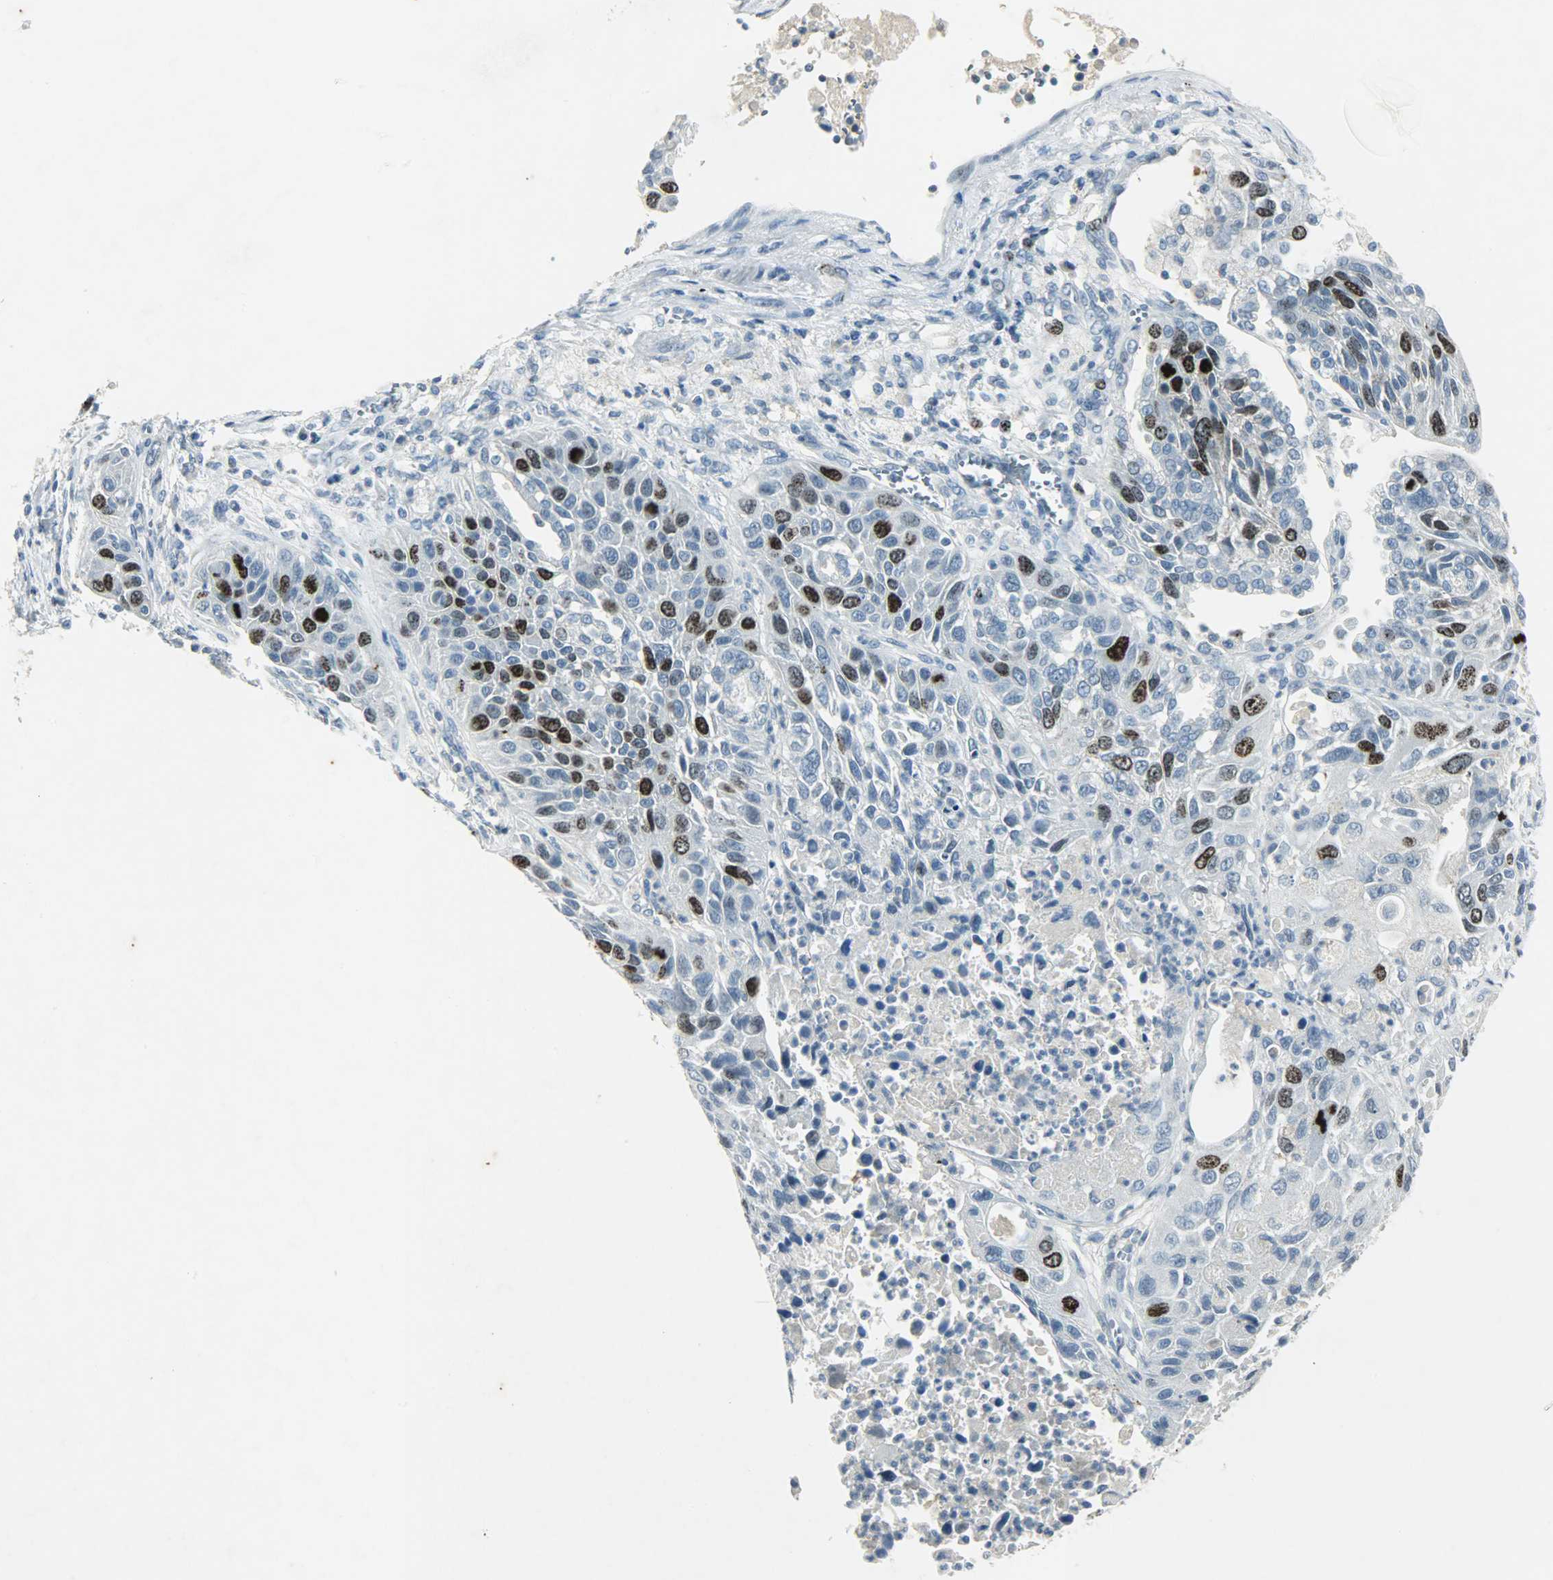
{"staining": {"intensity": "strong", "quantity": "25%-75%", "location": "nuclear"}, "tissue": "lung cancer", "cell_type": "Tumor cells", "image_type": "cancer", "snomed": [{"axis": "morphology", "description": "Squamous cell carcinoma, NOS"}, {"axis": "topography", "description": "Lung"}], "caption": "Brown immunohistochemical staining in squamous cell carcinoma (lung) displays strong nuclear expression in approximately 25%-75% of tumor cells. The protein is stained brown, and the nuclei are stained in blue (DAB (3,3'-diaminobenzidine) IHC with brightfield microscopy, high magnification).", "gene": "AURKB", "patient": {"sex": "female", "age": 76}}